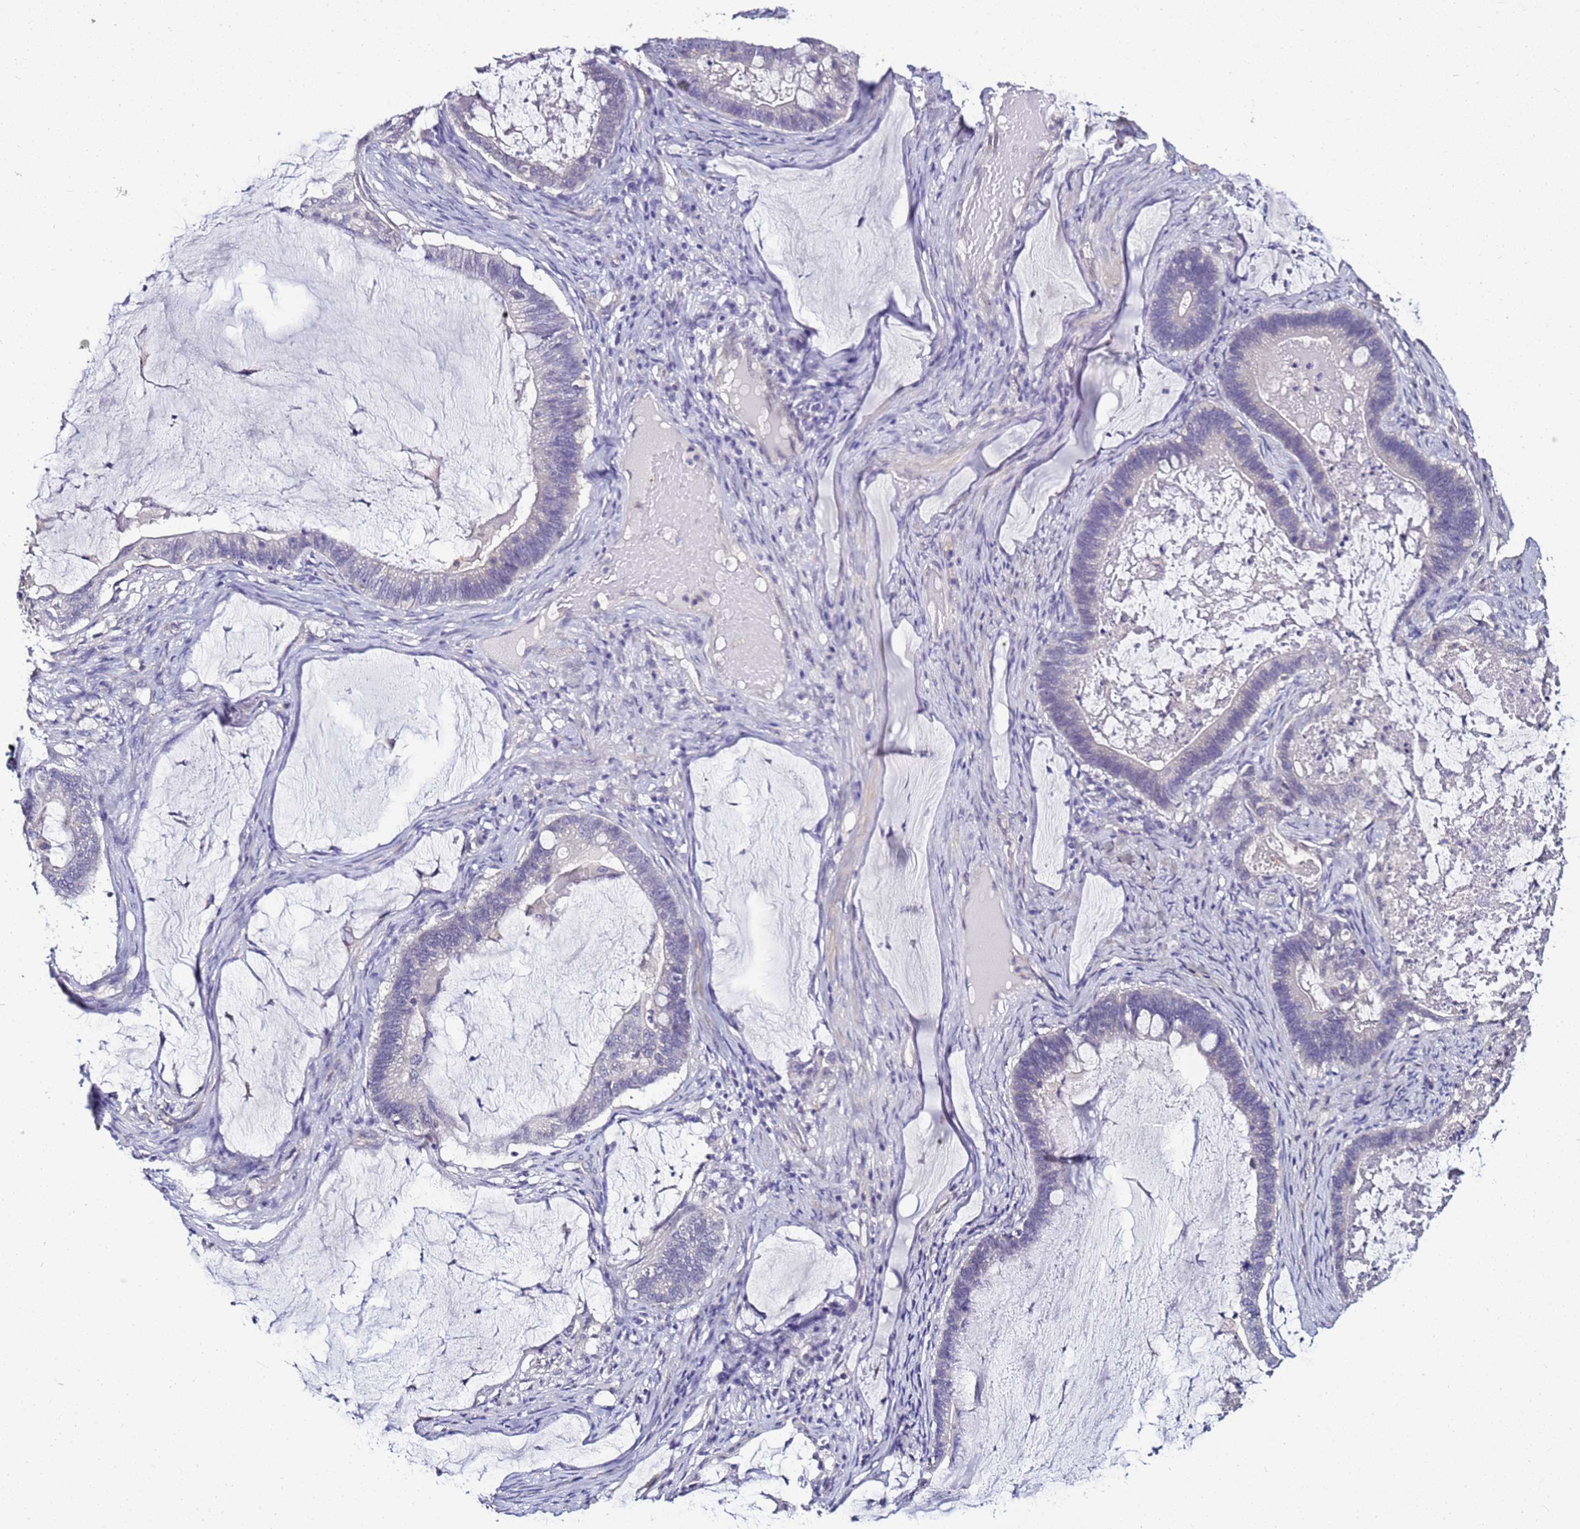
{"staining": {"intensity": "negative", "quantity": "none", "location": "none"}, "tissue": "ovarian cancer", "cell_type": "Tumor cells", "image_type": "cancer", "snomed": [{"axis": "morphology", "description": "Cystadenocarcinoma, mucinous, NOS"}, {"axis": "topography", "description": "Ovary"}], "caption": "Ovarian mucinous cystadenocarcinoma was stained to show a protein in brown. There is no significant staining in tumor cells.", "gene": "FAM166B", "patient": {"sex": "female", "age": 61}}